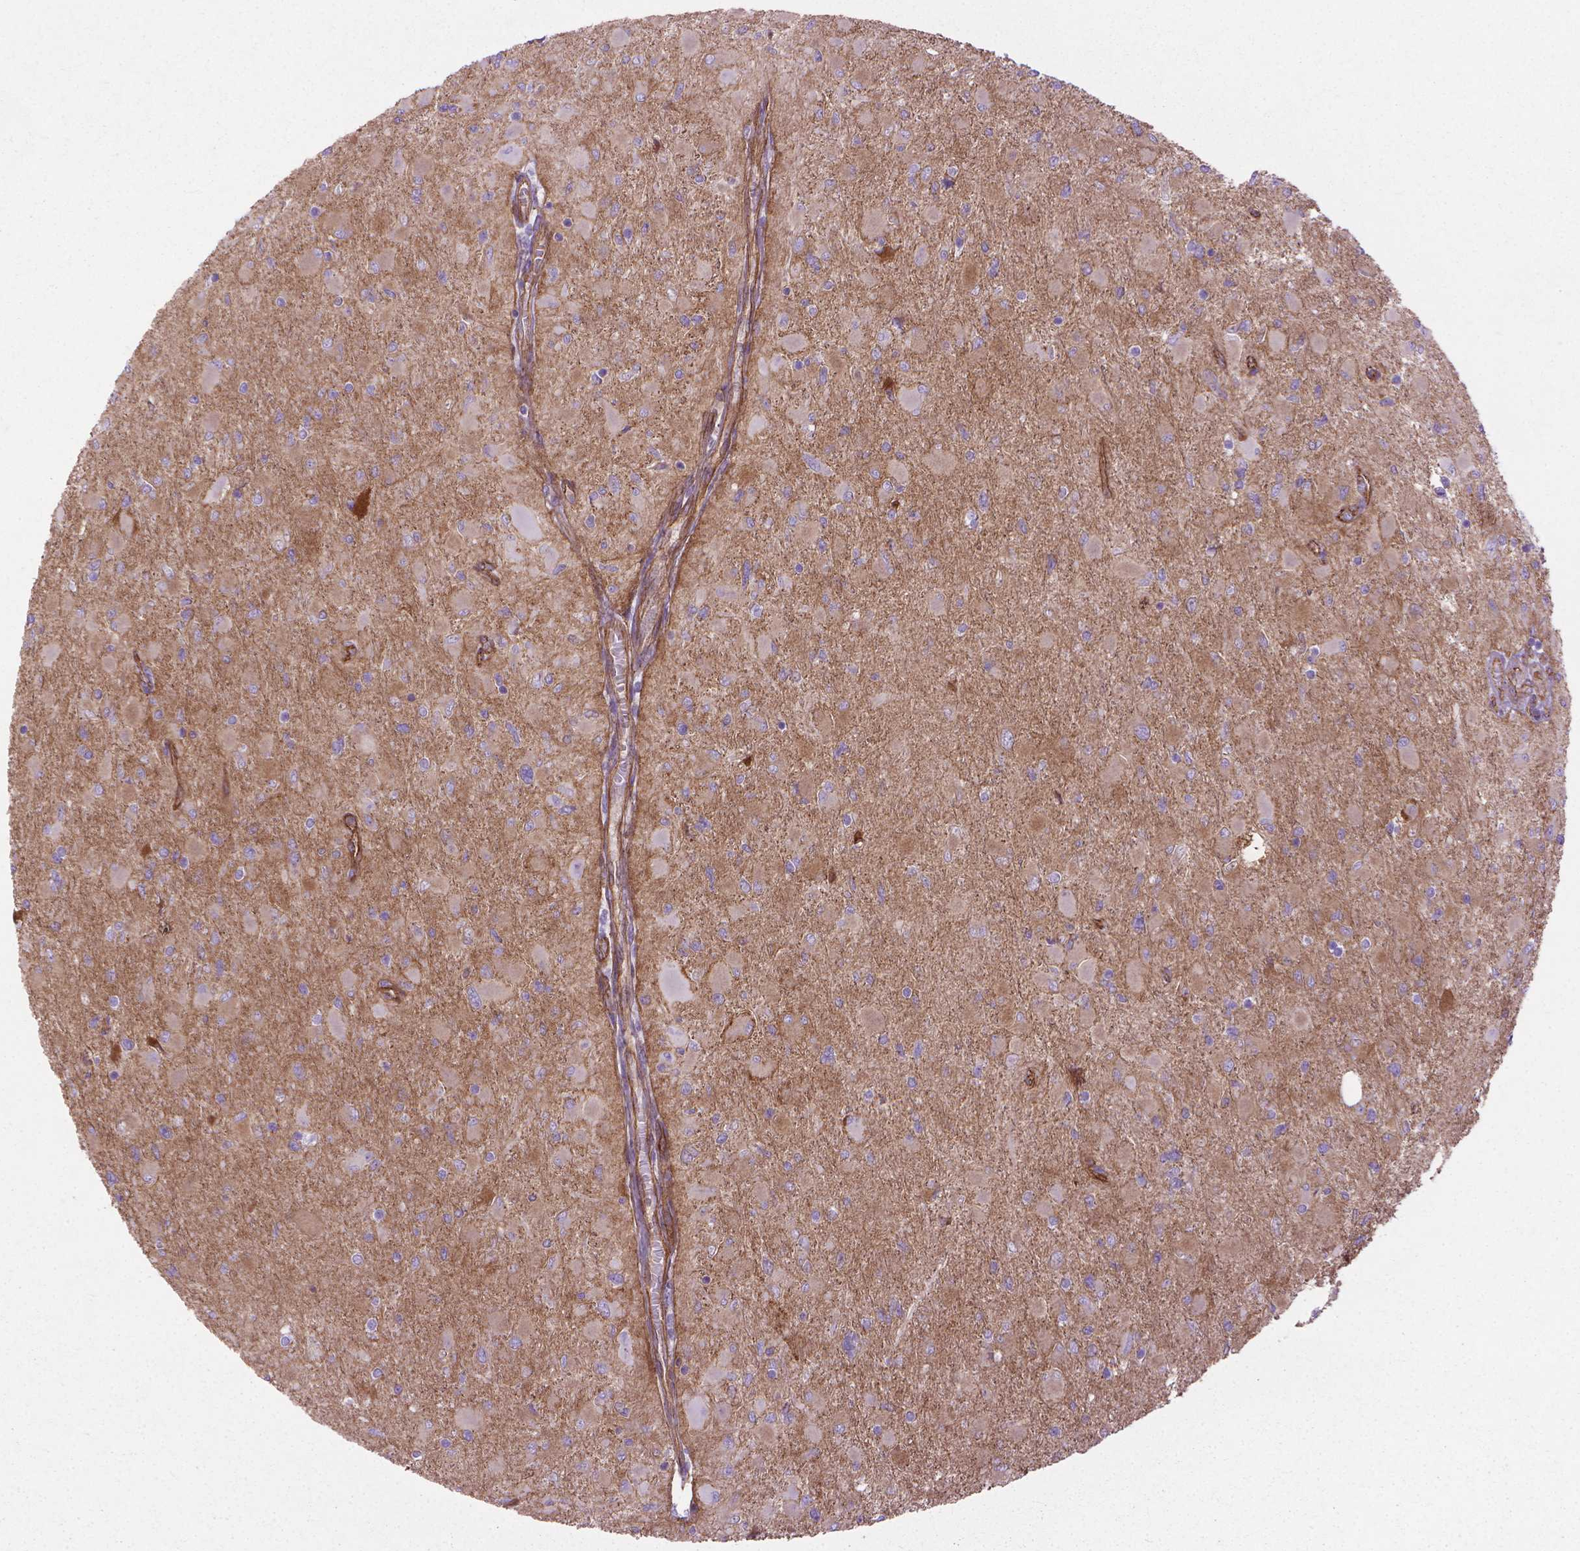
{"staining": {"intensity": "negative", "quantity": "none", "location": "none"}, "tissue": "glioma", "cell_type": "Tumor cells", "image_type": "cancer", "snomed": [{"axis": "morphology", "description": "Glioma, malignant, High grade"}, {"axis": "topography", "description": "Cerebral cortex"}], "caption": "Glioma stained for a protein using immunohistochemistry demonstrates no expression tumor cells.", "gene": "TENT5A", "patient": {"sex": "female", "age": 36}}